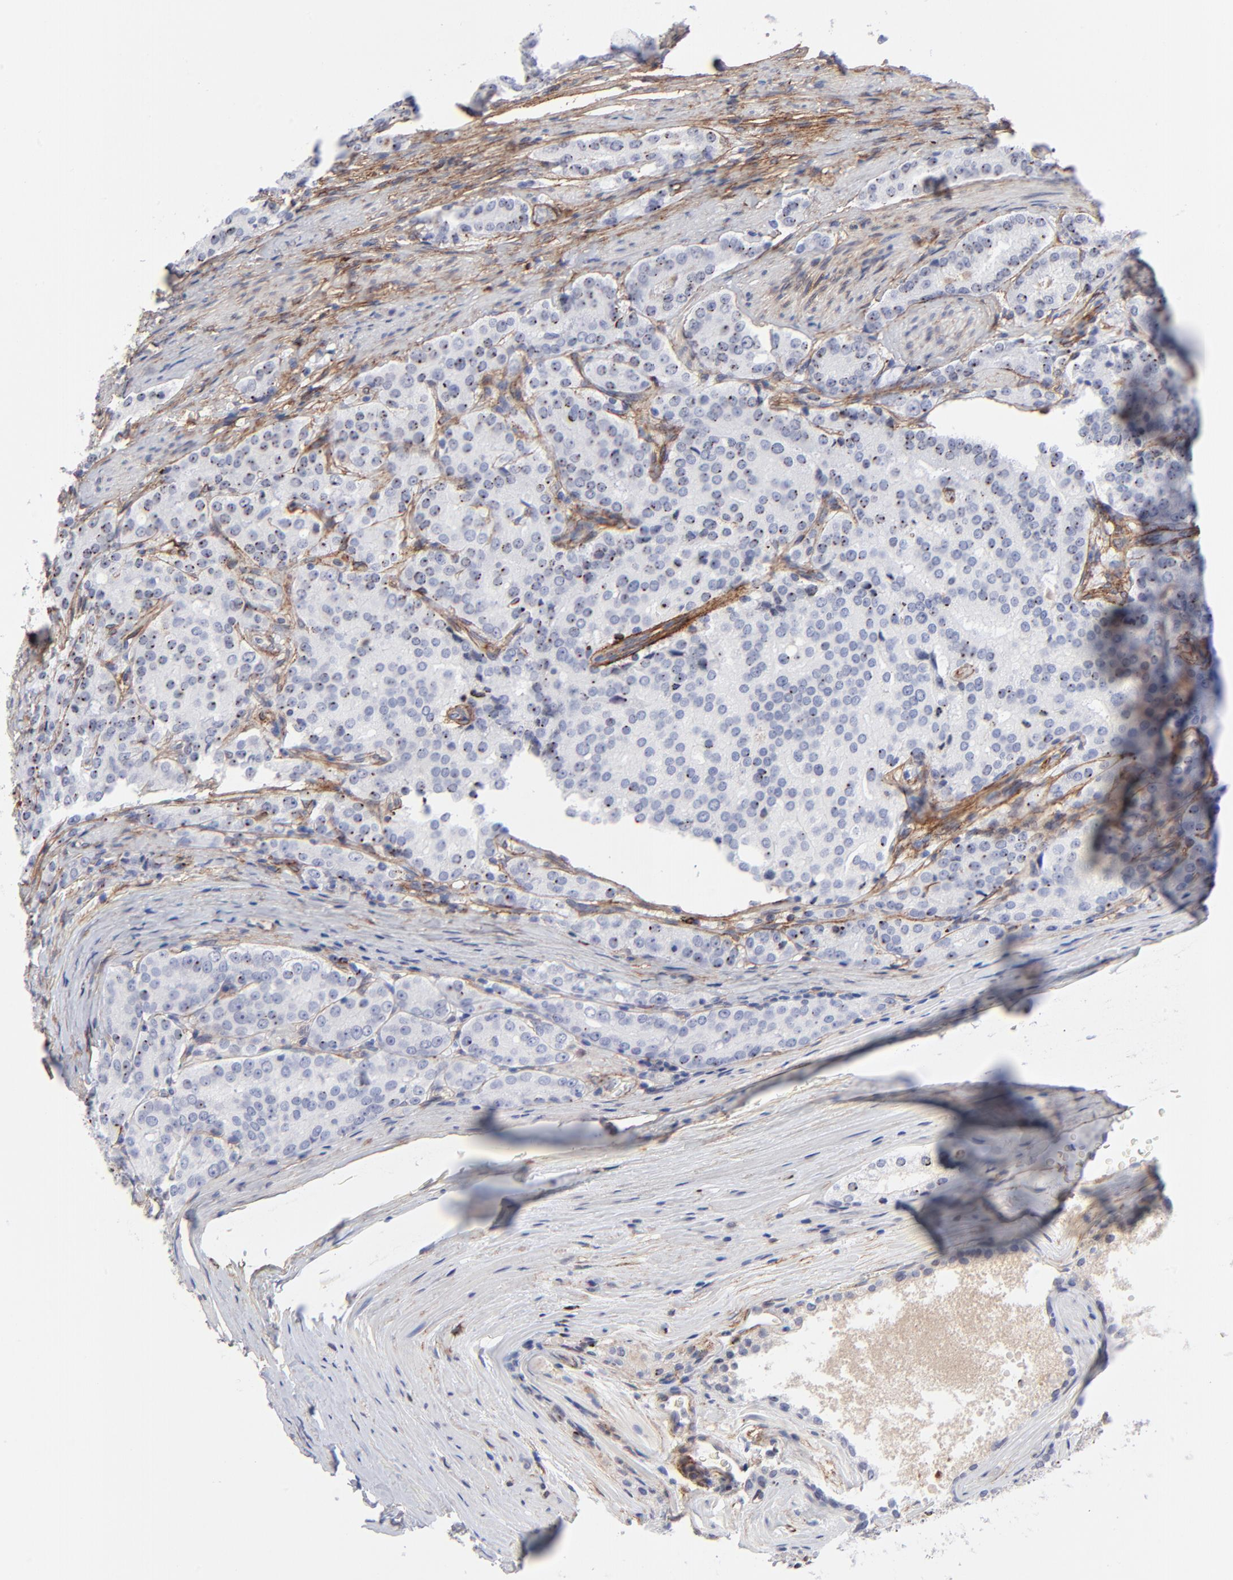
{"staining": {"intensity": "negative", "quantity": "none", "location": "none"}, "tissue": "prostate cancer", "cell_type": "Tumor cells", "image_type": "cancer", "snomed": [{"axis": "morphology", "description": "Adenocarcinoma, Medium grade"}, {"axis": "topography", "description": "Prostate"}], "caption": "DAB immunohistochemical staining of prostate adenocarcinoma (medium-grade) reveals no significant expression in tumor cells. Nuclei are stained in blue.", "gene": "PDGFRB", "patient": {"sex": "male", "age": 72}}